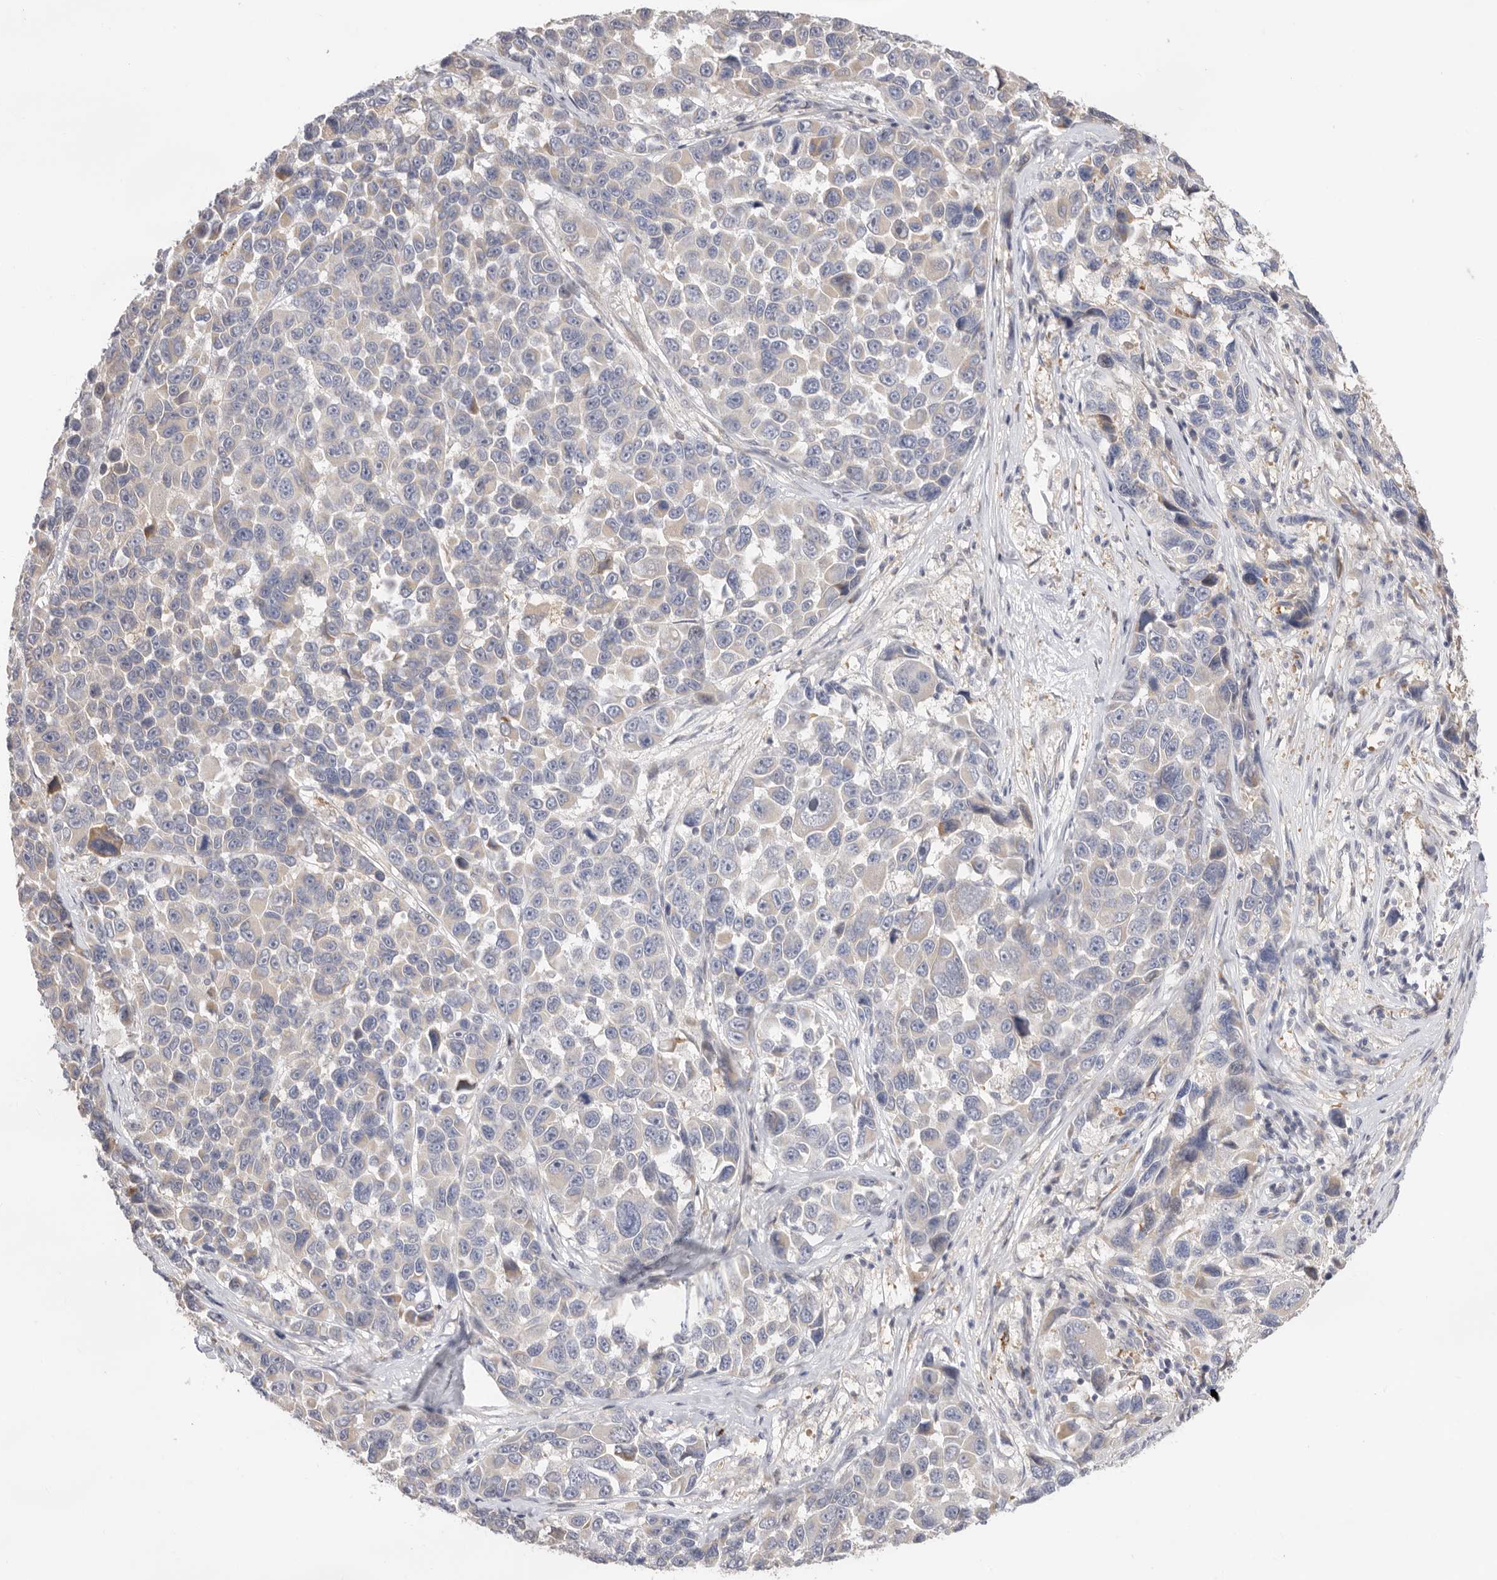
{"staining": {"intensity": "weak", "quantity": "<25%", "location": "cytoplasmic/membranous"}, "tissue": "melanoma", "cell_type": "Tumor cells", "image_type": "cancer", "snomed": [{"axis": "morphology", "description": "Malignant melanoma, NOS"}, {"axis": "topography", "description": "Skin"}], "caption": "The photomicrograph demonstrates no staining of tumor cells in melanoma. Brightfield microscopy of immunohistochemistry (IHC) stained with DAB (3,3'-diaminobenzidine) (brown) and hematoxylin (blue), captured at high magnification.", "gene": "USH1C", "patient": {"sex": "male", "age": 53}}